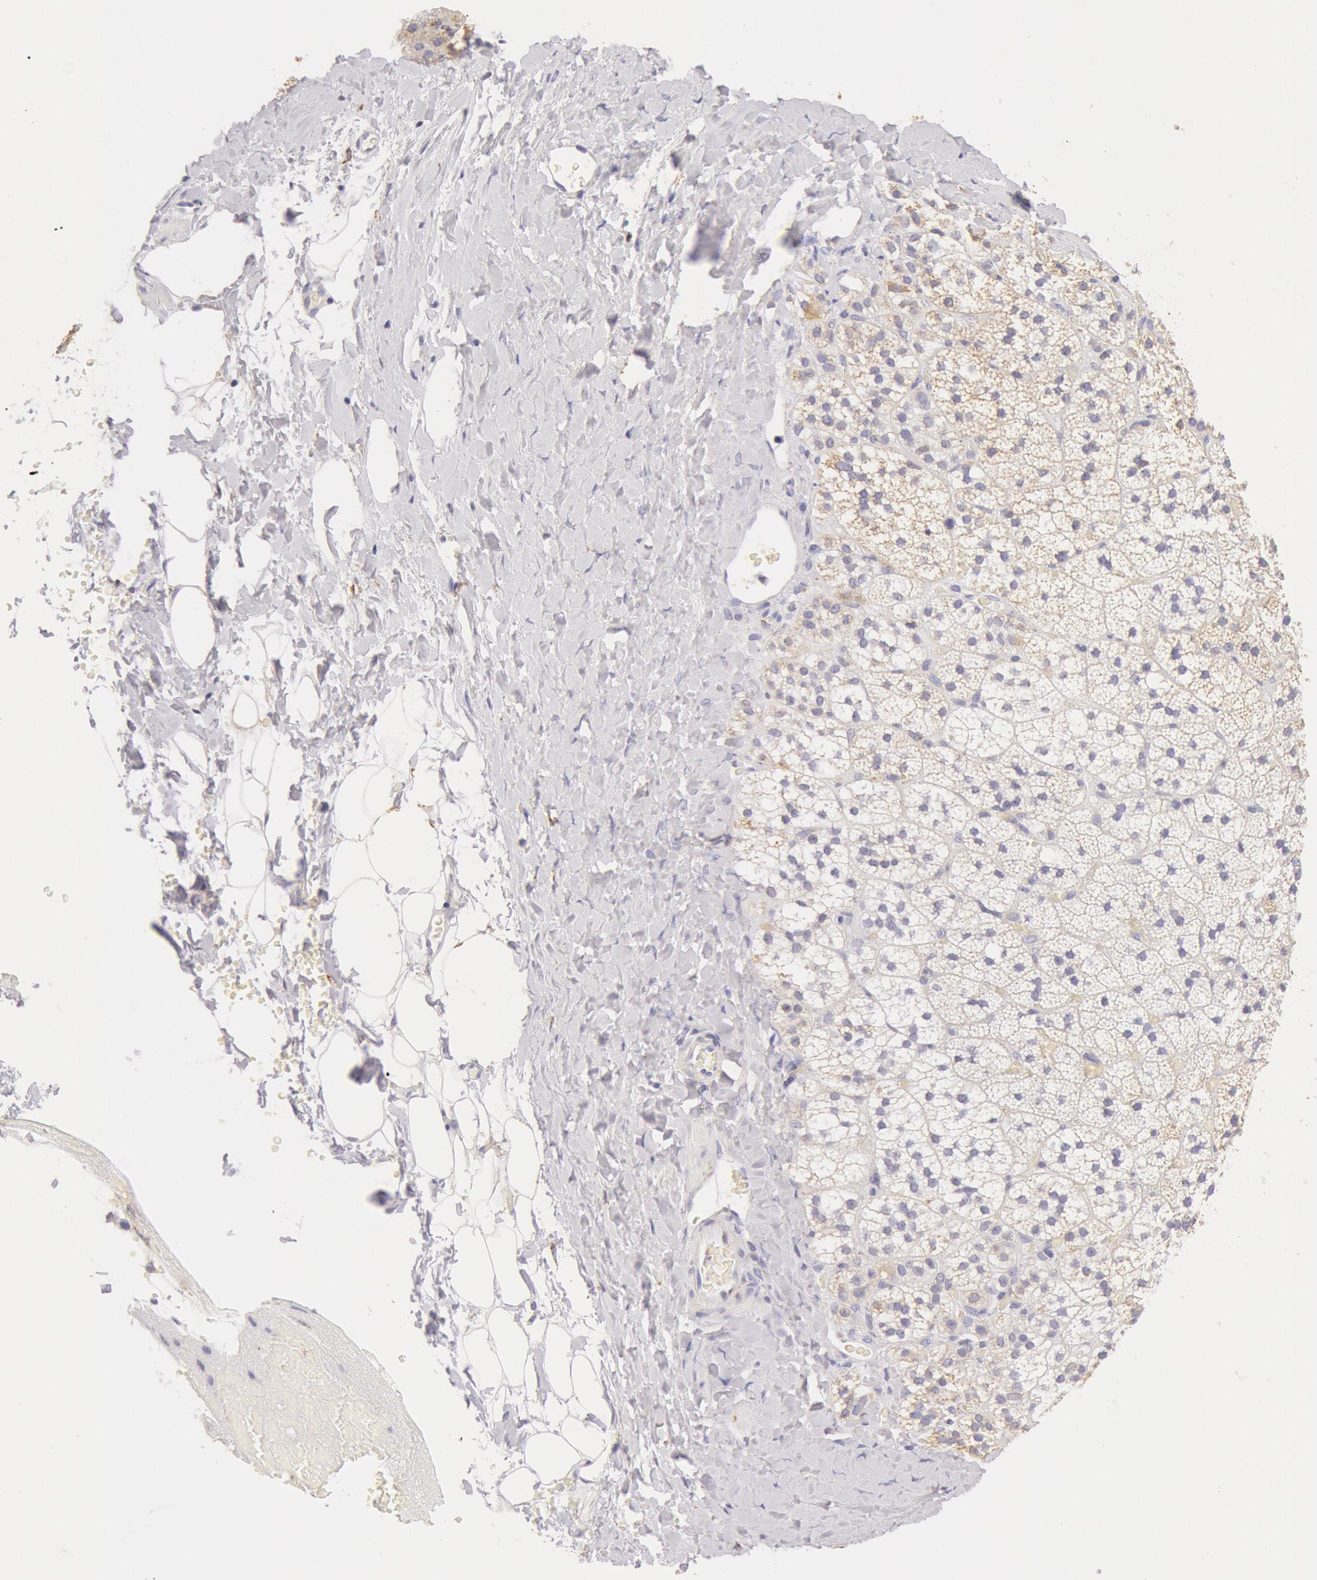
{"staining": {"intensity": "weak", "quantity": ">75%", "location": "cytoplasmic/membranous"}, "tissue": "adrenal gland", "cell_type": "Glandular cells", "image_type": "normal", "snomed": [{"axis": "morphology", "description": "Normal tissue, NOS"}, {"axis": "topography", "description": "Adrenal gland"}], "caption": "Immunohistochemical staining of benign human adrenal gland demonstrates weak cytoplasmic/membranous protein expression in approximately >75% of glandular cells. (DAB (3,3'-diaminobenzidine) IHC, brown staining for protein, blue staining for nuclei).", "gene": "ATP5F1B", "patient": {"sex": "male", "age": 53}}